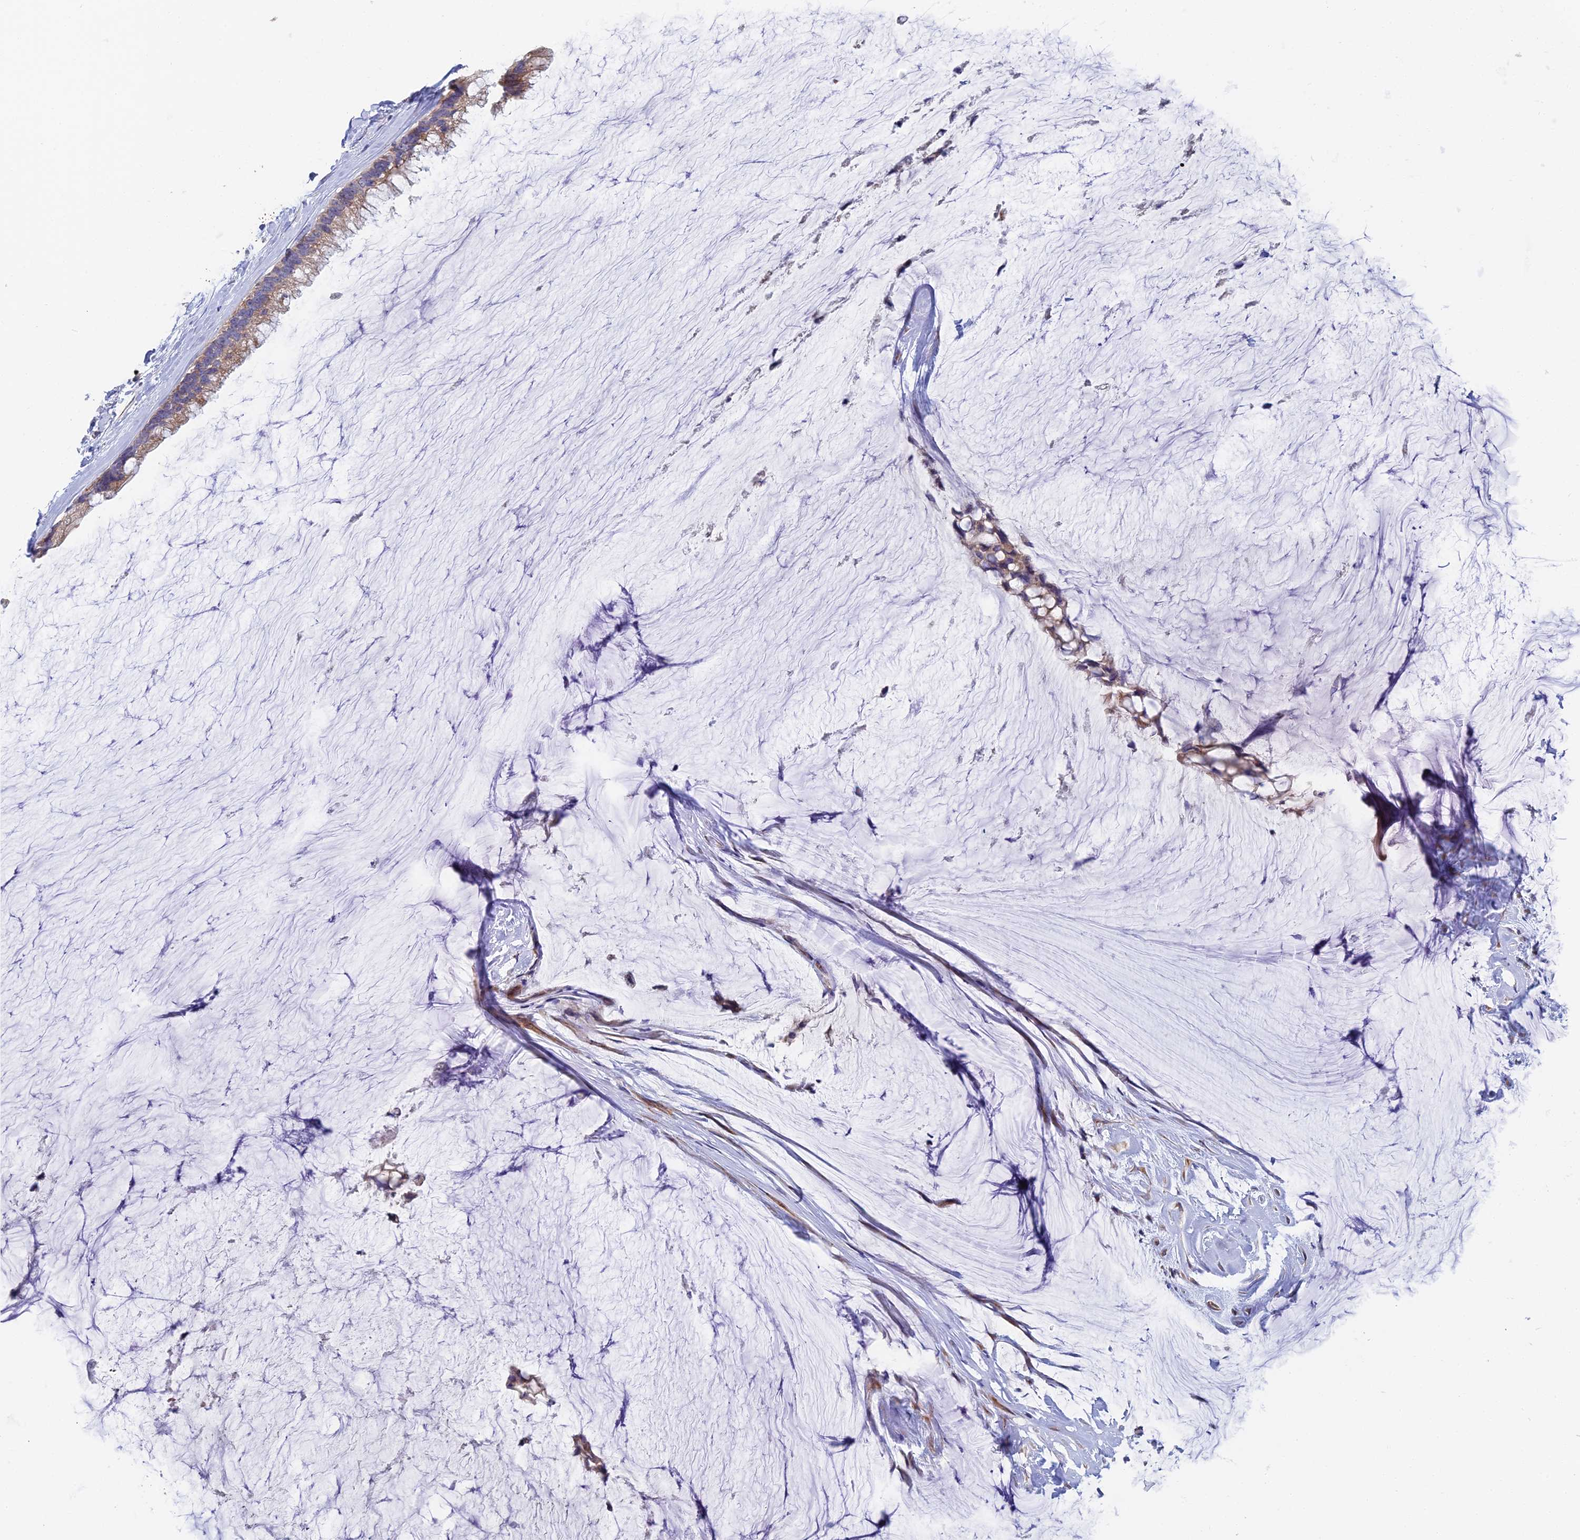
{"staining": {"intensity": "moderate", "quantity": ">75%", "location": "cytoplasmic/membranous"}, "tissue": "ovarian cancer", "cell_type": "Tumor cells", "image_type": "cancer", "snomed": [{"axis": "morphology", "description": "Cystadenocarcinoma, mucinous, NOS"}, {"axis": "topography", "description": "Ovary"}], "caption": "Mucinous cystadenocarcinoma (ovarian) stained with a brown dye displays moderate cytoplasmic/membranous positive staining in about >75% of tumor cells.", "gene": "ECSIT", "patient": {"sex": "female", "age": 39}}